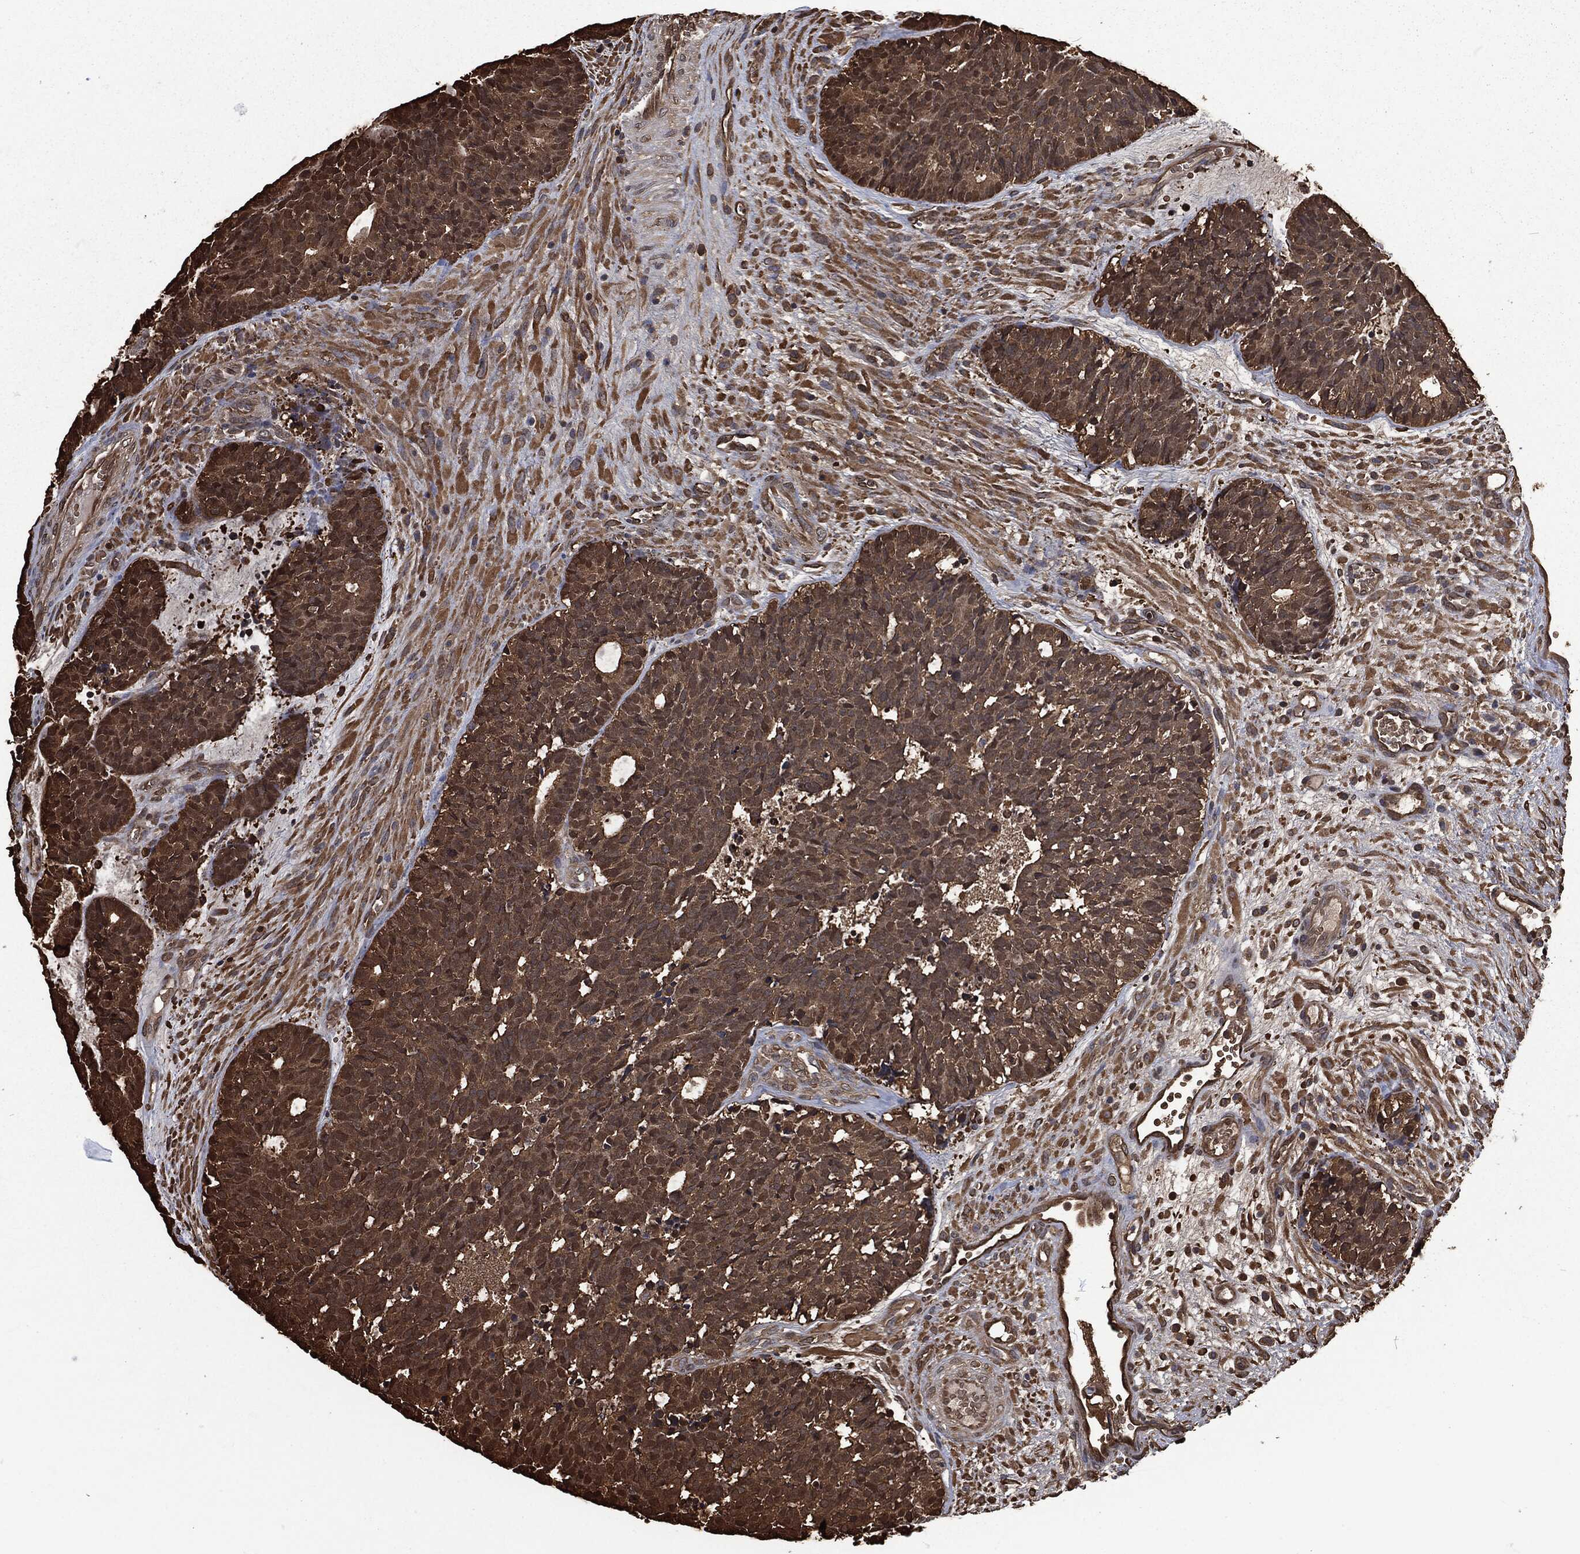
{"staining": {"intensity": "moderate", "quantity": ">75%", "location": "cytoplasmic/membranous"}, "tissue": "head and neck cancer", "cell_type": "Tumor cells", "image_type": "cancer", "snomed": [{"axis": "morphology", "description": "Adenocarcinoma, NOS"}, {"axis": "topography", "description": "Head-Neck"}], "caption": "Immunohistochemical staining of human head and neck cancer (adenocarcinoma) demonstrates medium levels of moderate cytoplasmic/membranous protein positivity in about >75% of tumor cells.", "gene": "PRDX4", "patient": {"sex": "female", "age": 81}}